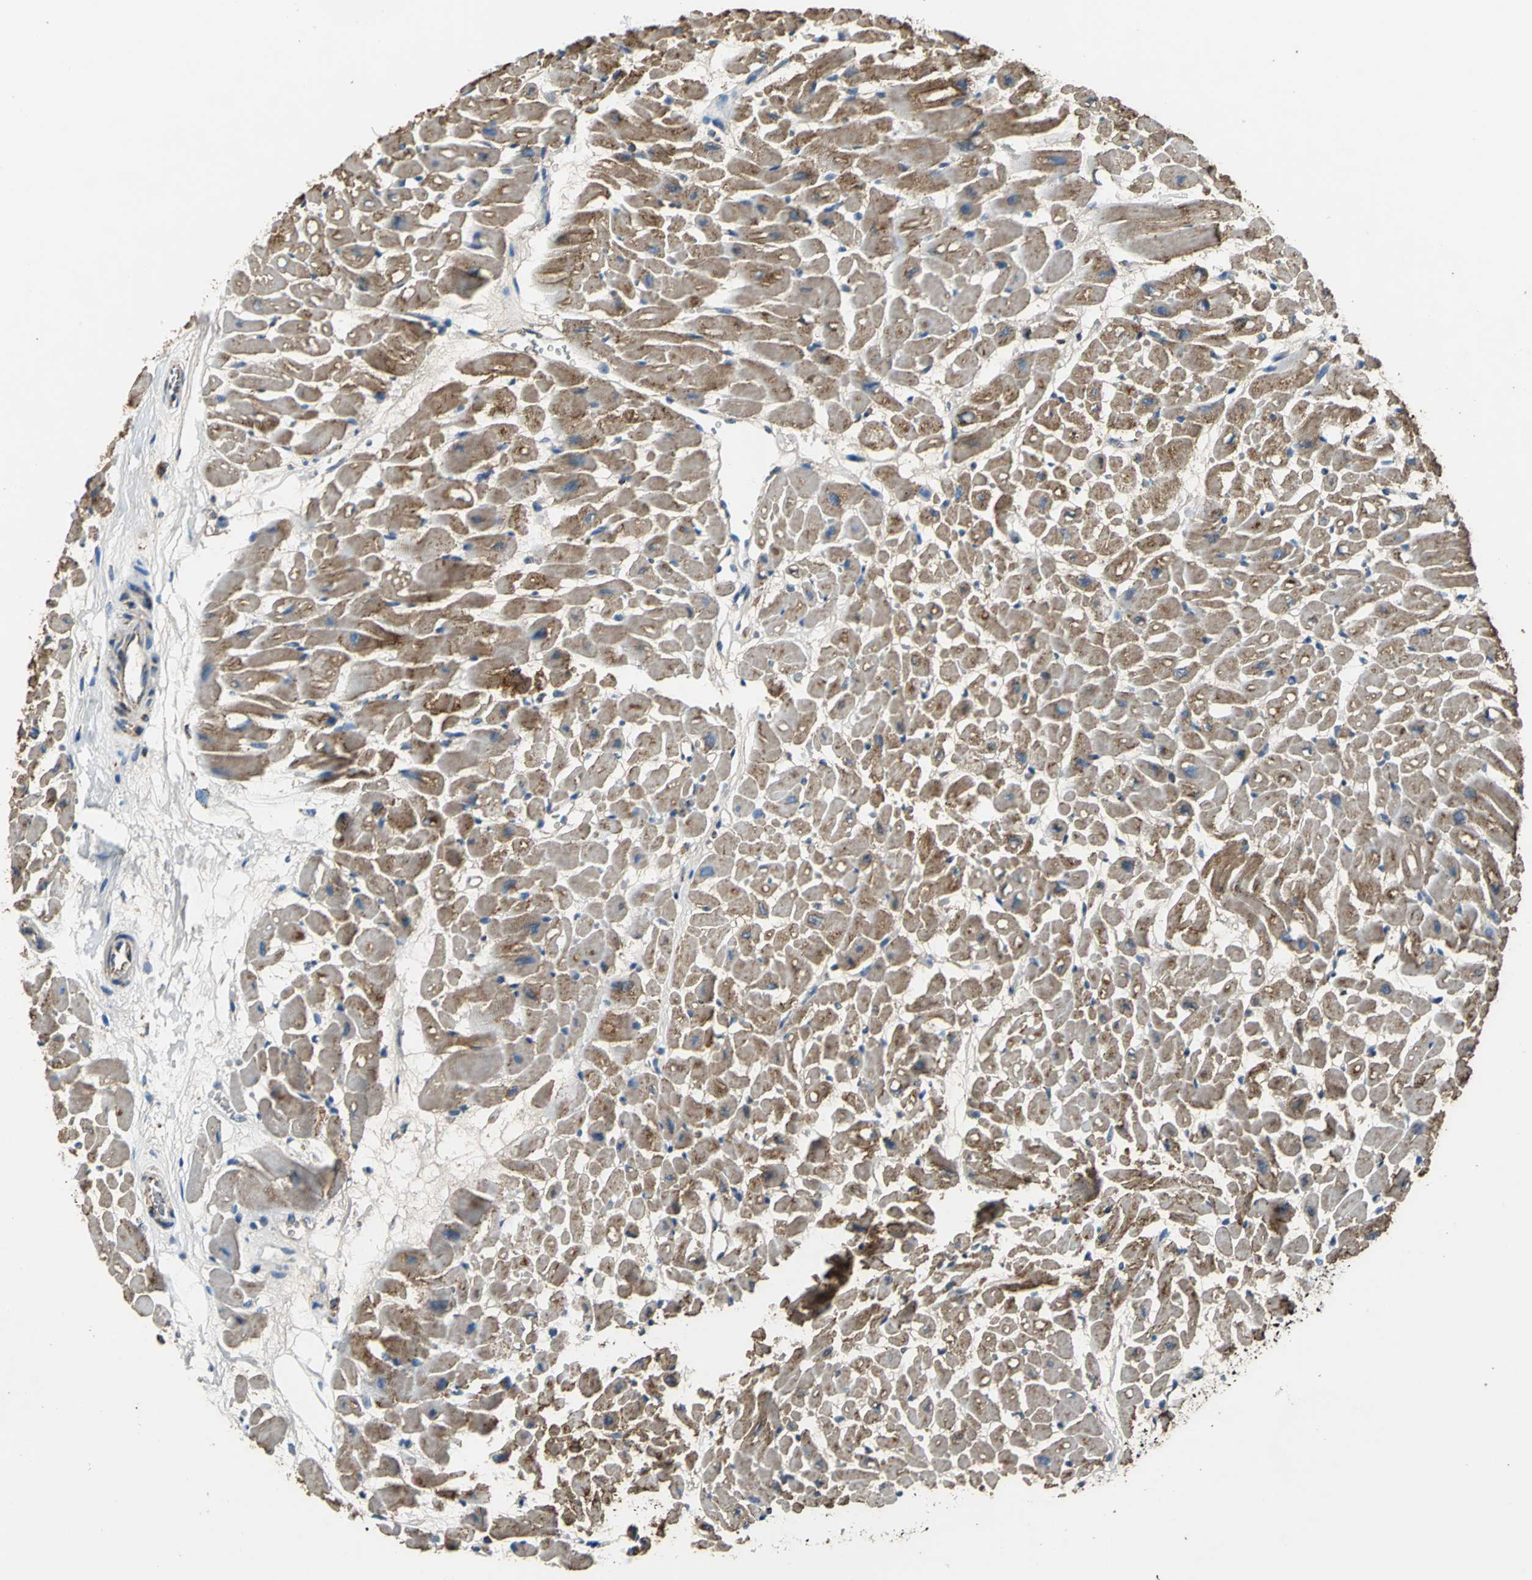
{"staining": {"intensity": "strong", "quantity": ">75%", "location": "cytoplasmic/membranous"}, "tissue": "heart muscle", "cell_type": "Cardiomyocytes", "image_type": "normal", "snomed": [{"axis": "morphology", "description": "Normal tissue, NOS"}, {"axis": "topography", "description": "Heart"}], "caption": "Human heart muscle stained with a brown dye displays strong cytoplasmic/membranous positive staining in approximately >75% of cardiomyocytes.", "gene": "ECH1", "patient": {"sex": "male", "age": 45}}